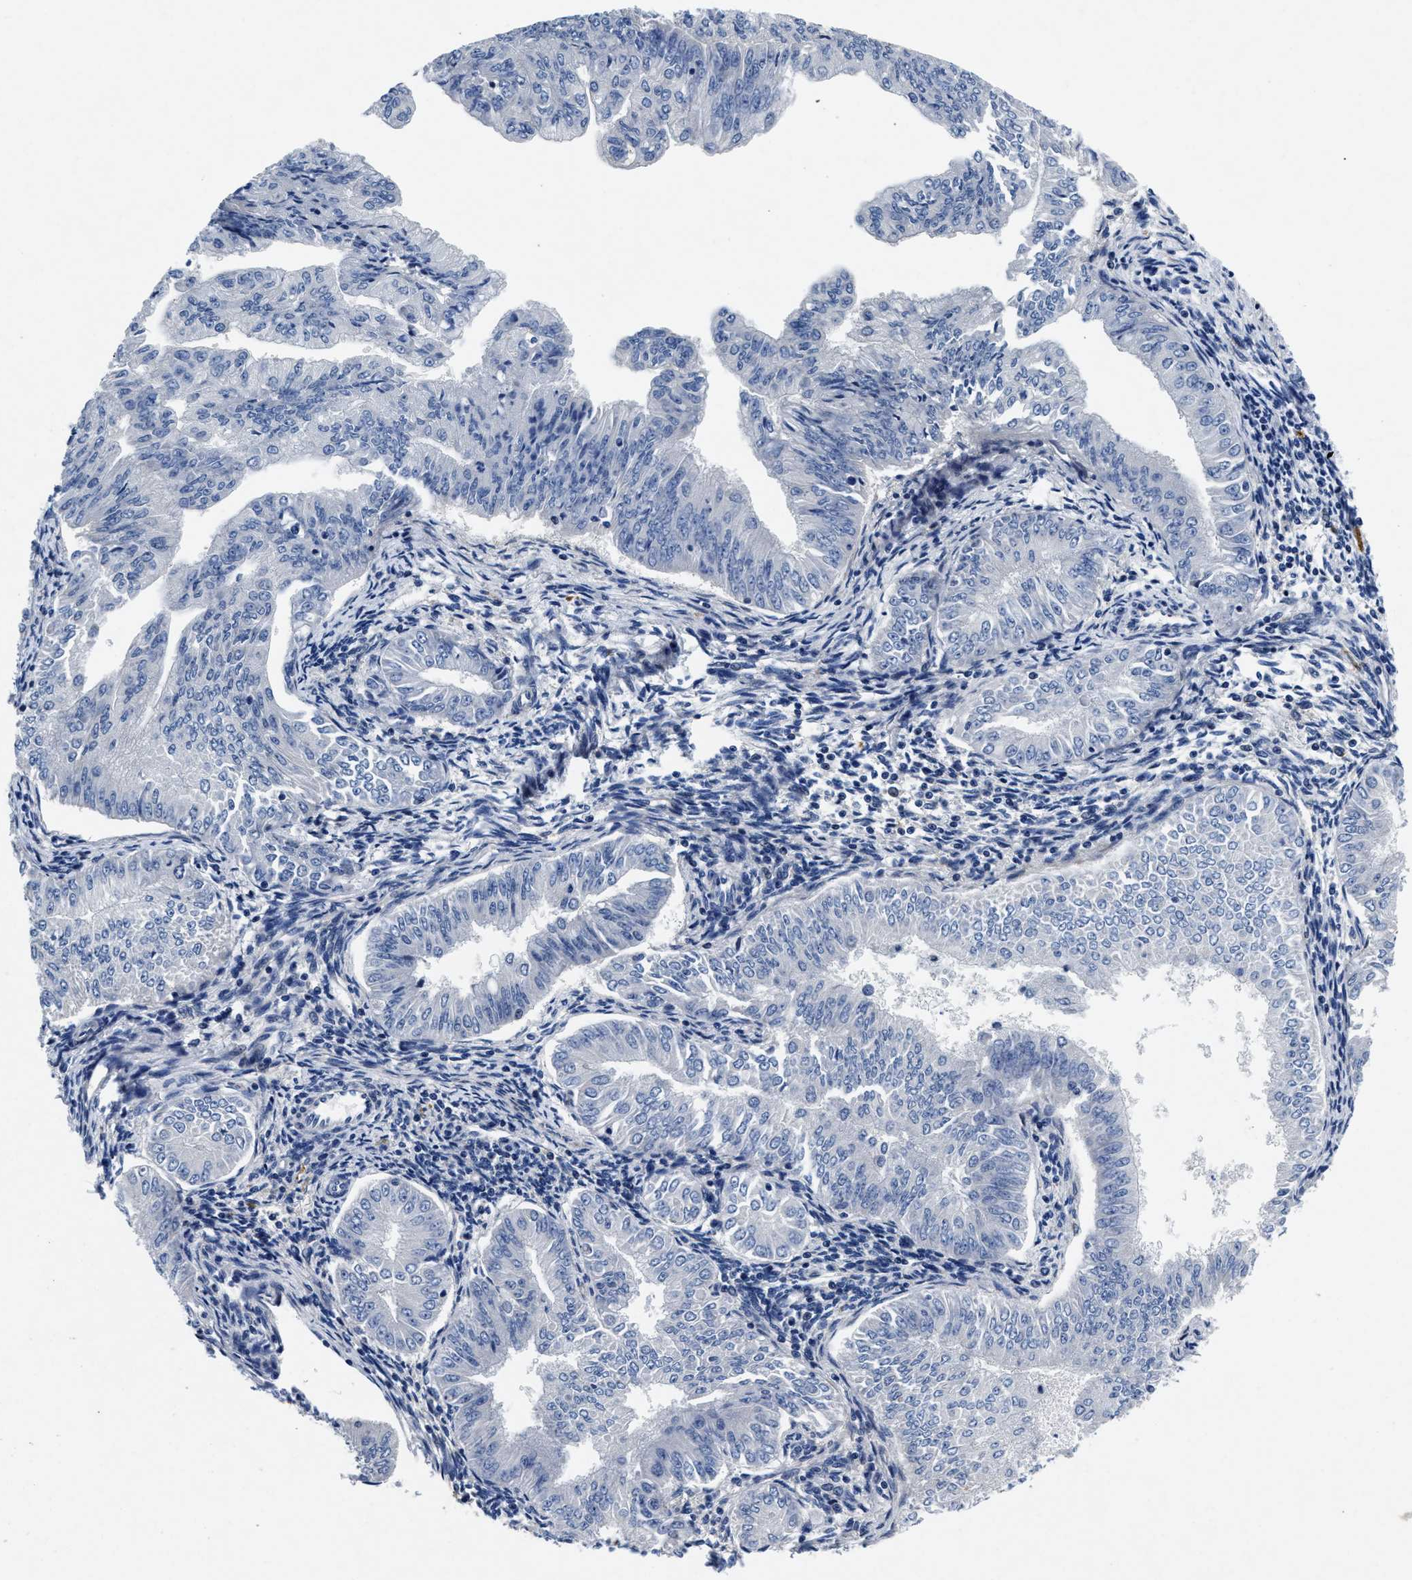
{"staining": {"intensity": "negative", "quantity": "none", "location": "none"}, "tissue": "endometrial cancer", "cell_type": "Tumor cells", "image_type": "cancer", "snomed": [{"axis": "morphology", "description": "Normal tissue, NOS"}, {"axis": "morphology", "description": "Adenocarcinoma, NOS"}, {"axis": "topography", "description": "Endometrium"}], "caption": "Immunohistochemistry of human endometrial cancer (adenocarcinoma) displays no expression in tumor cells.", "gene": "LAD1", "patient": {"sex": "female", "age": 53}}